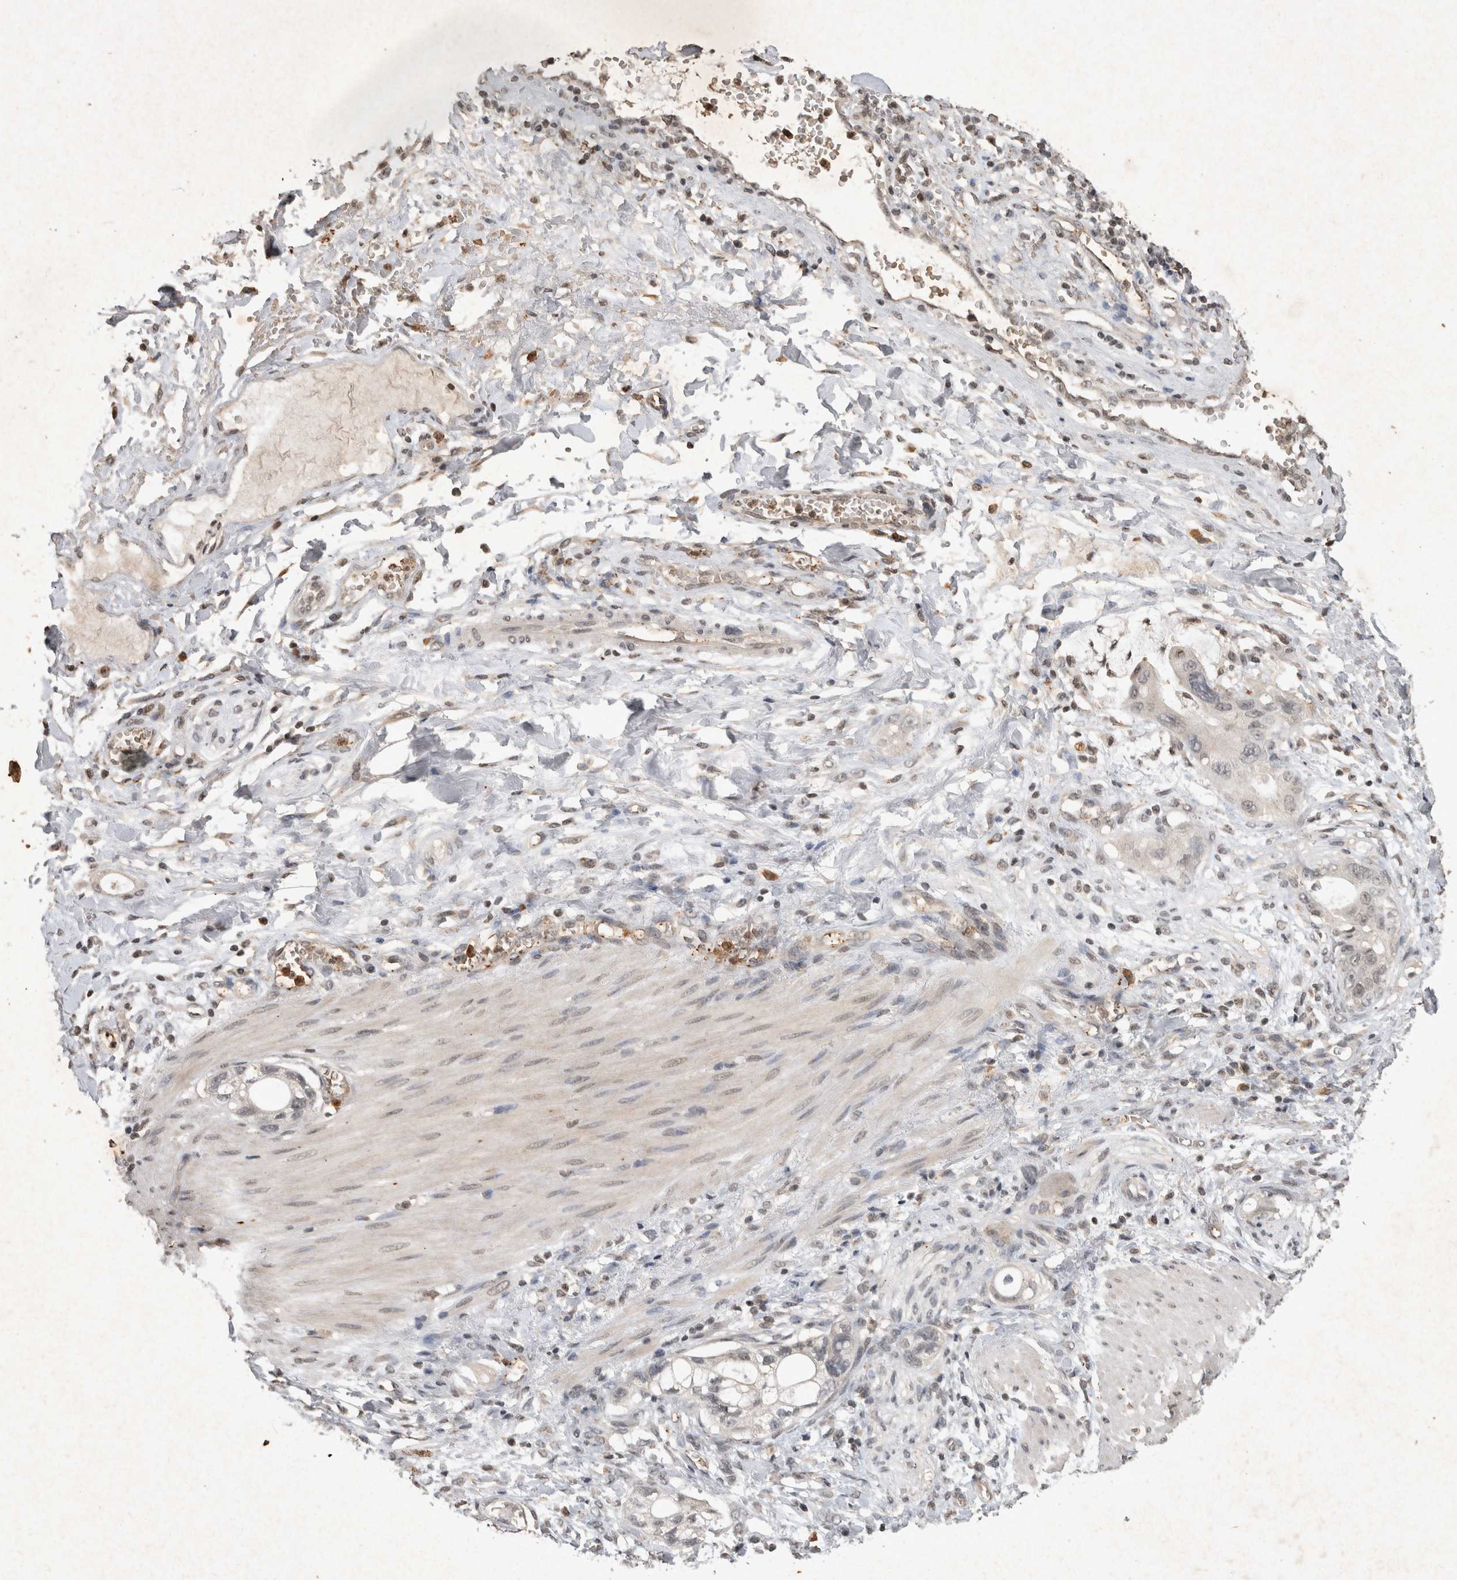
{"staining": {"intensity": "negative", "quantity": "none", "location": "none"}, "tissue": "stomach cancer", "cell_type": "Tumor cells", "image_type": "cancer", "snomed": [{"axis": "morphology", "description": "Adenocarcinoma, NOS"}, {"axis": "topography", "description": "Stomach"}, {"axis": "topography", "description": "Stomach, lower"}], "caption": "Immunohistochemistry (IHC) of stomach cancer (adenocarcinoma) reveals no staining in tumor cells. (DAB IHC visualized using brightfield microscopy, high magnification).", "gene": "HRK", "patient": {"sex": "female", "age": 48}}